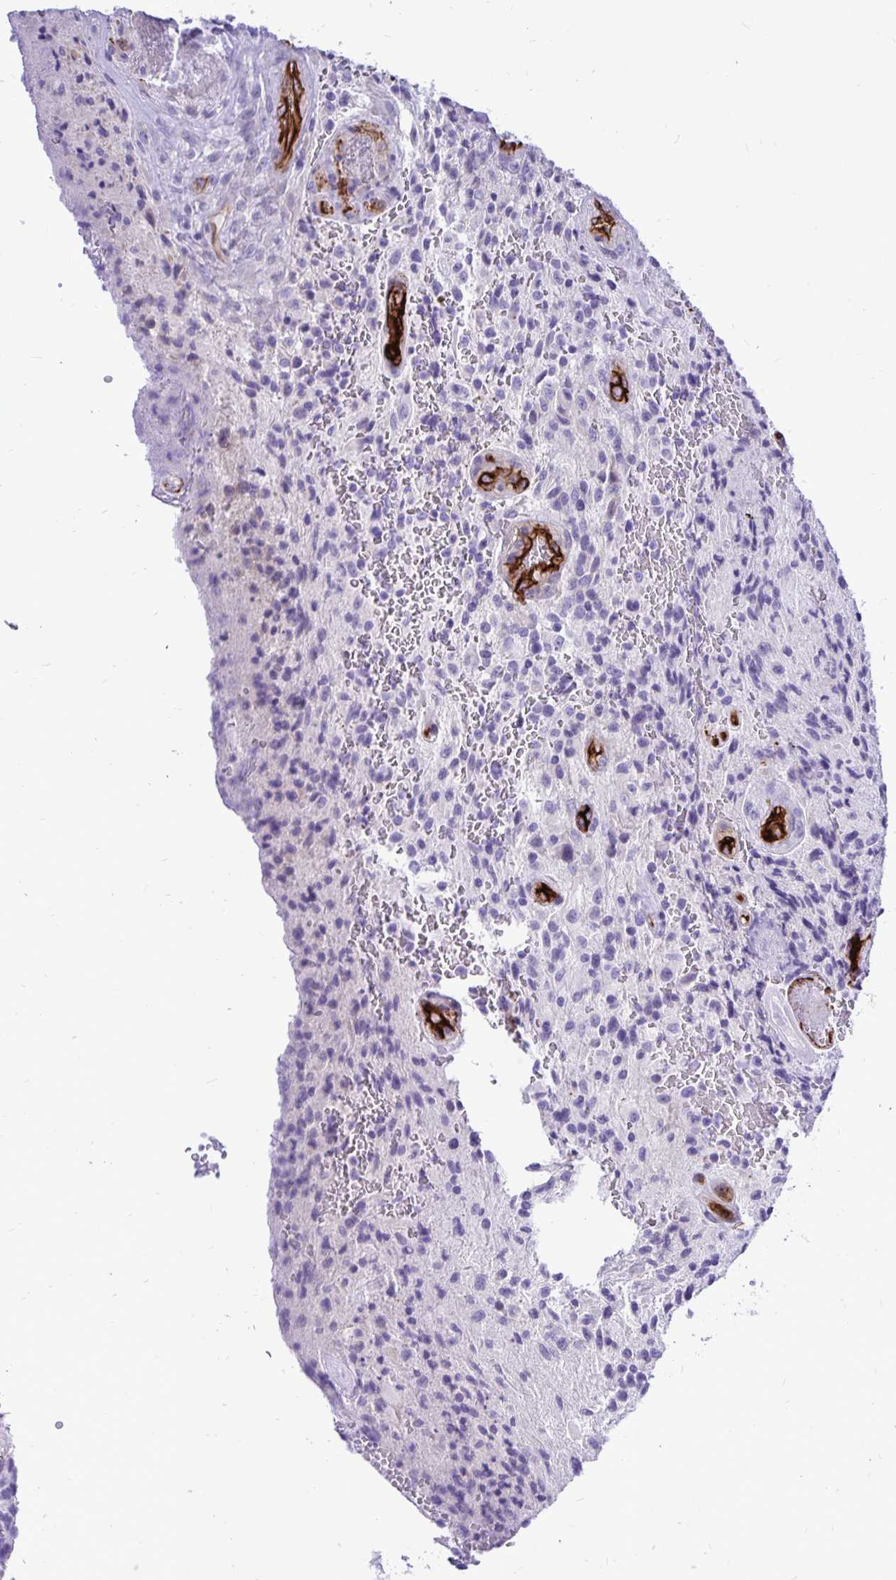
{"staining": {"intensity": "negative", "quantity": "none", "location": "none"}, "tissue": "glioma", "cell_type": "Tumor cells", "image_type": "cancer", "snomed": [{"axis": "morphology", "description": "Normal tissue, NOS"}, {"axis": "morphology", "description": "Glioma, malignant, High grade"}, {"axis": "topography", "description": "Cerebral cortex"}], "caption": "This is an IHC image of human malignant glioma (high-grade). There is no positivity in tumor cells.", "gene": "ABCG2", "patient": {"sex": "male", "age": 56}}